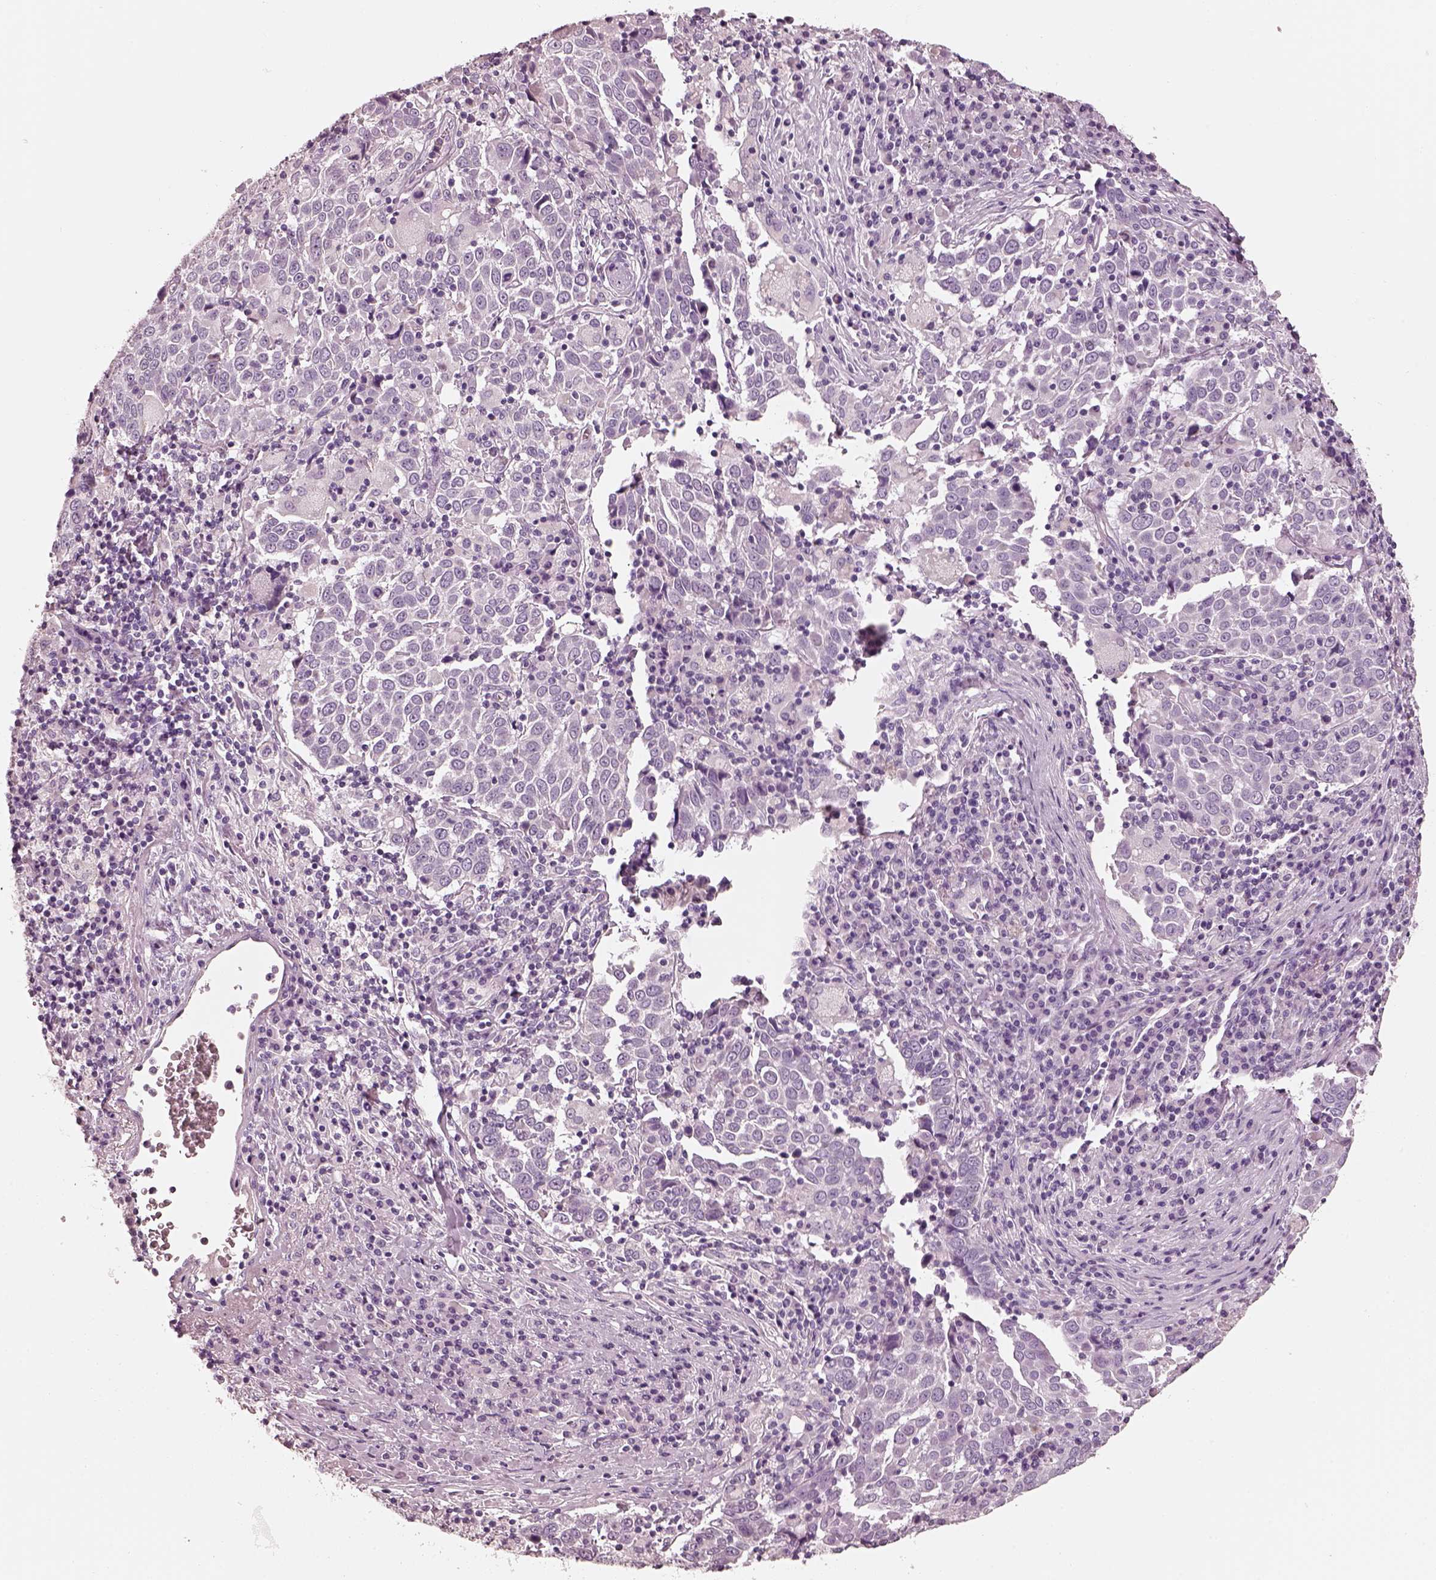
{"staining": {"intensity": "negative", "quantity": "none", "location": "none"}, "tissue": "lung cancer", "cell_type": "Tumor cells", "image_type": "cancer", "snomed": [{"axis": "morphology", "description": "Squamous cell carcinoma, NOS"}, {"axis": "topography", "description": "Lung"}], "caption": "A micrograph of squamous cell carcinoma (lung) stained for a protein shows no brown staining in tumor cells.", "gene": "R3HDML", "patient": {"sex": "male", "age": 57}}